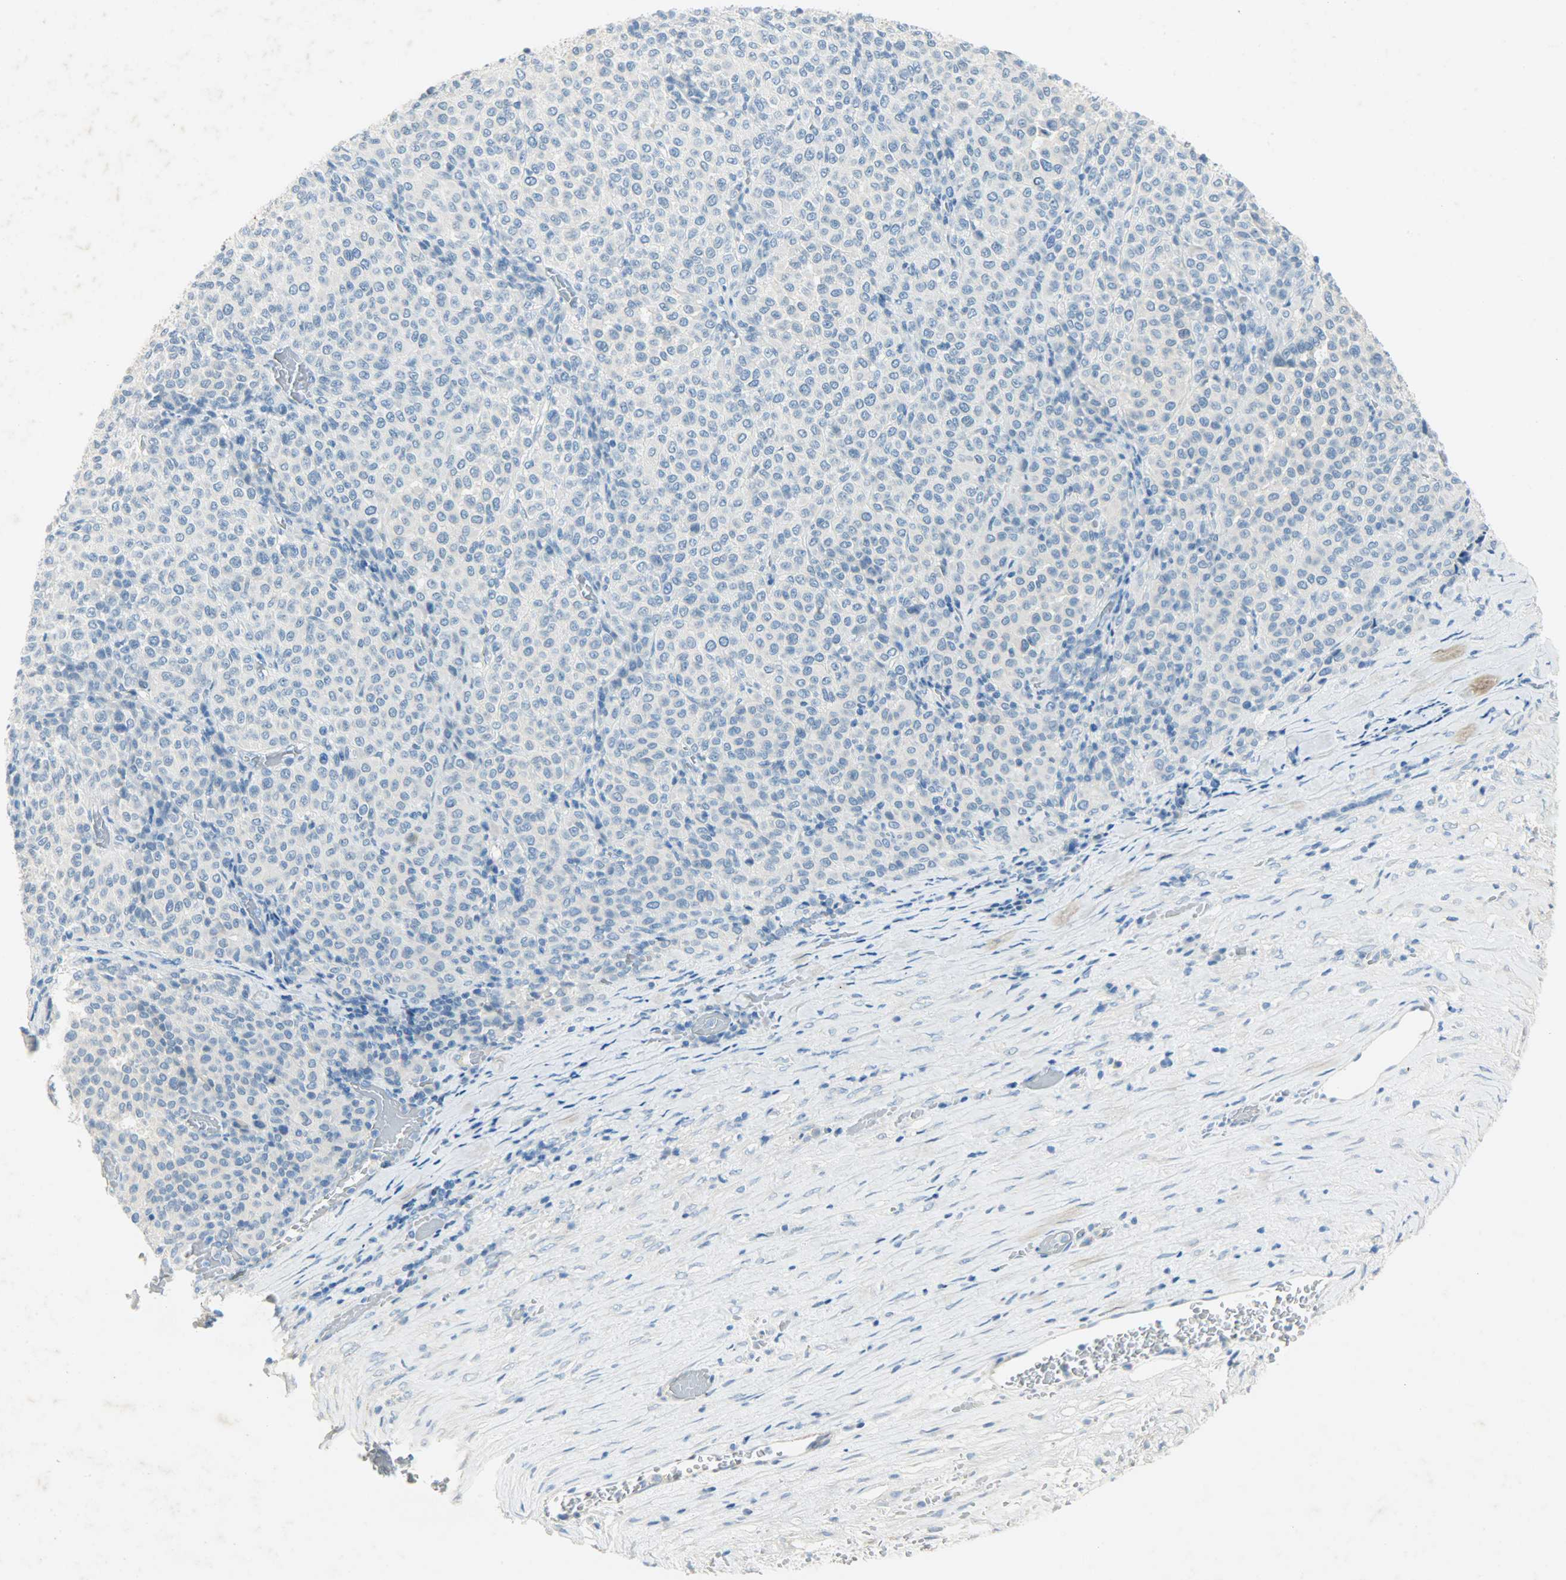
{"staining": {"intensity": "negative", "quantity": "none", "location": "none"}, "tissue": "melanoma", "cell_type": "Tumor cells", "image_type": "cancer", "snomed": [{"axis": "morphology", "description": "Malignant melanoma, Metastatic site"}, {"axis": "topography", "description": "Pancreas"}], "caption": "This is an immunohistochemistry histopathology image of malignant melanoma (metastatic site). There is no staining in tumor cells.", "gene": "PROM1", "patient": {"sex": "female", "age": 30}}